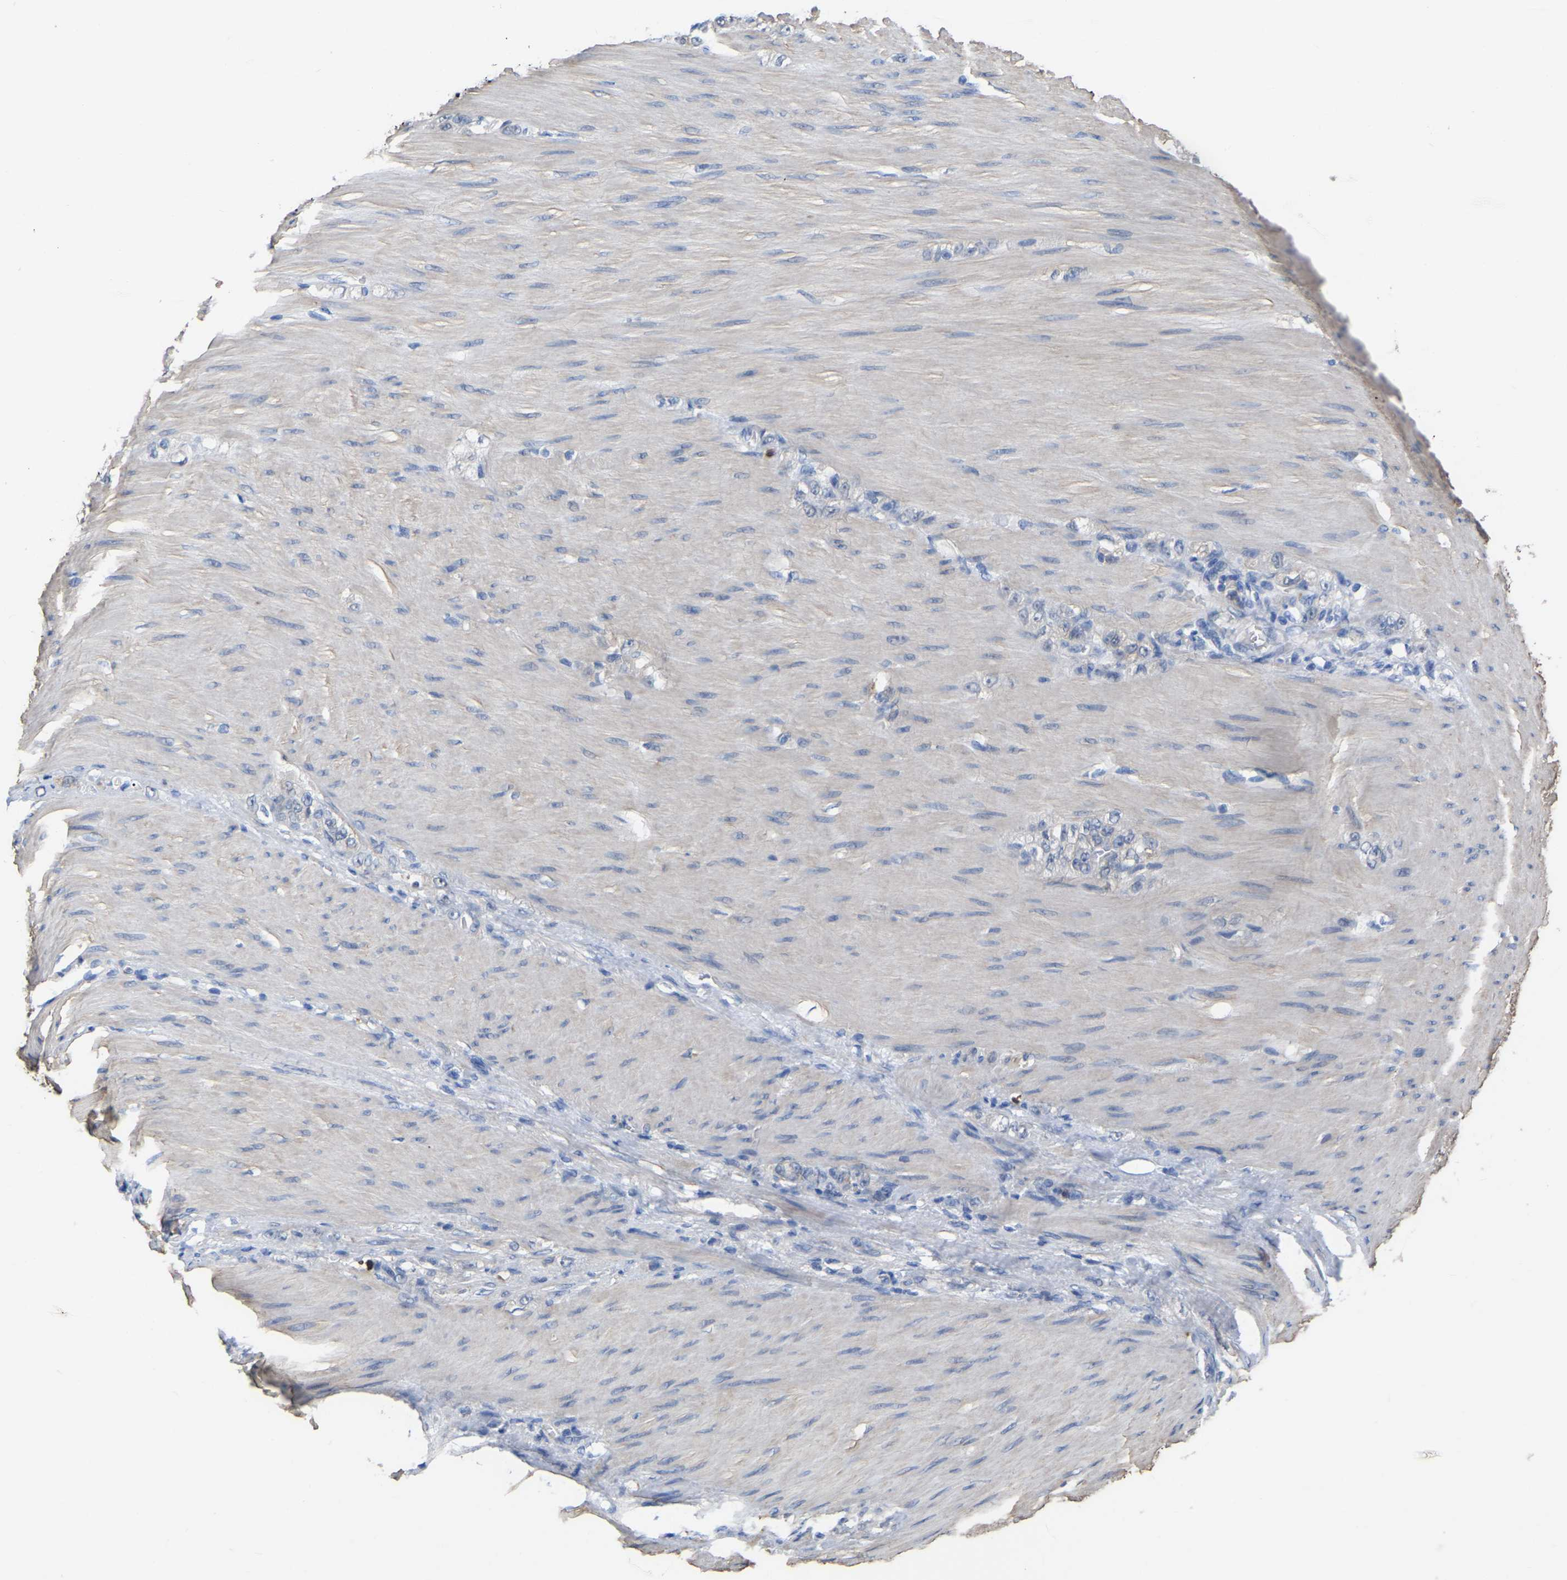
{"staining": {"intensity": "negative", "quantity": "none", "location": "none"}, "tissue": "stomach cancer", "cell_type": "Tumor cells", "image_type": "cancer", "snomed": [{"axis": "morphology", "description": "Normal tissue, NOS"}, {"axis": "morphology", "description": "Adenocarcinoma, NOS"}, {"axis": "topography", "description": "Stomach"}], "caption": "Immunohistochemical staining of human stomach cancer shows no significant positivity in tumor cells. The staining is performed using DAB brown chromogen with nuclei counter-stained in using hematoxylin.", "gene": "ZNF449", "patient": {"sex": "male", "age": 82}}